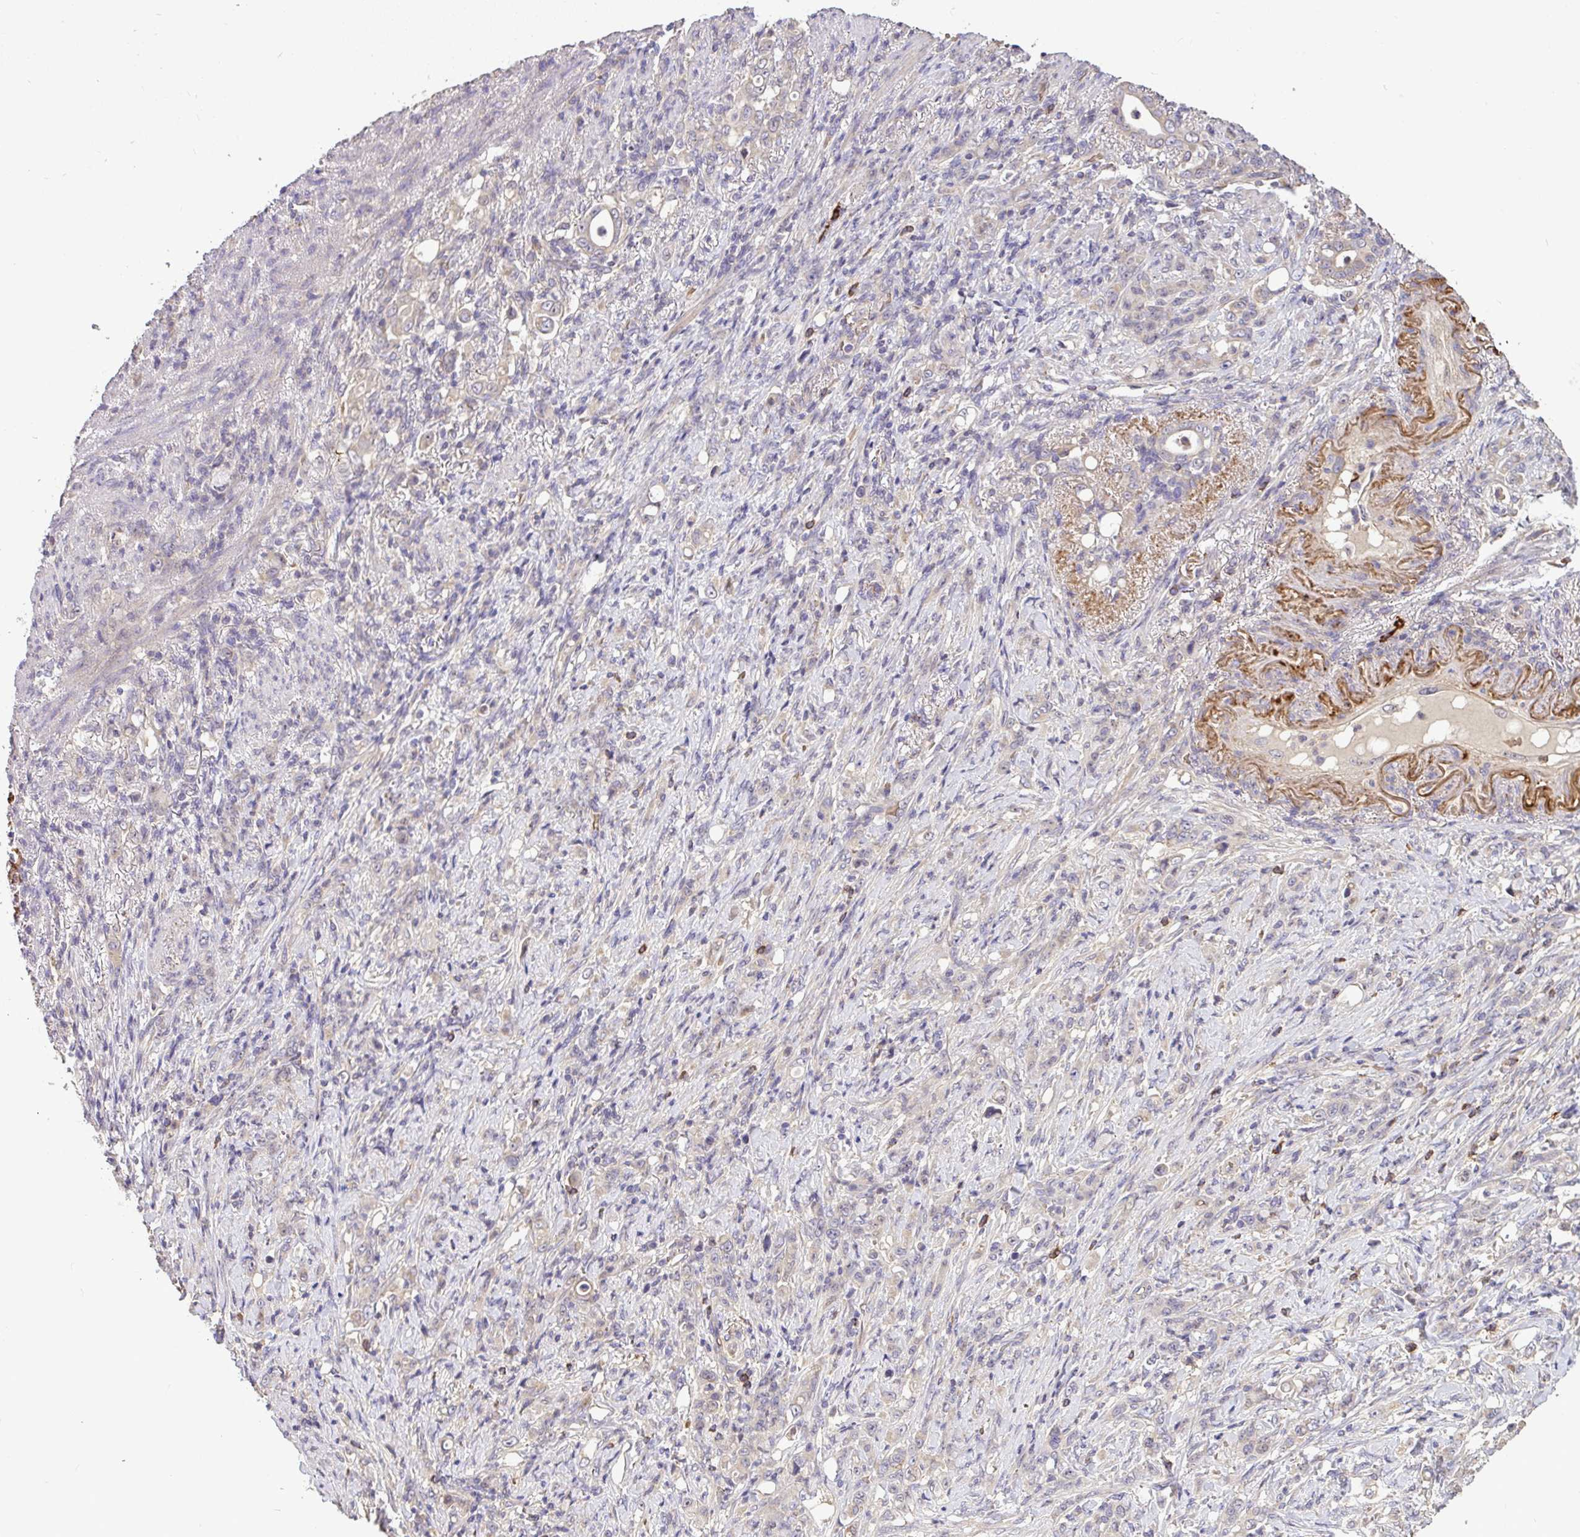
{"staining": {"intensity": "negative", "quantity": "none", "location": "none"}, "tissue": "stomach cancer", "cell_type": "Tumor cells", "image_type": "cancer", "snomed": [{"axis": "morphology", "description": "Normal tissue, NOS"}, {"axis": "morphology", "description": "Adenocarcinoma, NOS"}, {"axis": "topography", "description": "Stomach"}], "caption": "The immunohistochemistry histopathology image has no significant expression in tumor cells of stomach cancer tissue. Brightfield microscopy of immunohistochemistry (IHC) stained with DAB (3,3'-diaminobenzidine) (brown) and hematoxylin (blue), captured at high magnification.", "gene": "C1QTNF9B", "patient": {"sex": "female", "age": 79}}